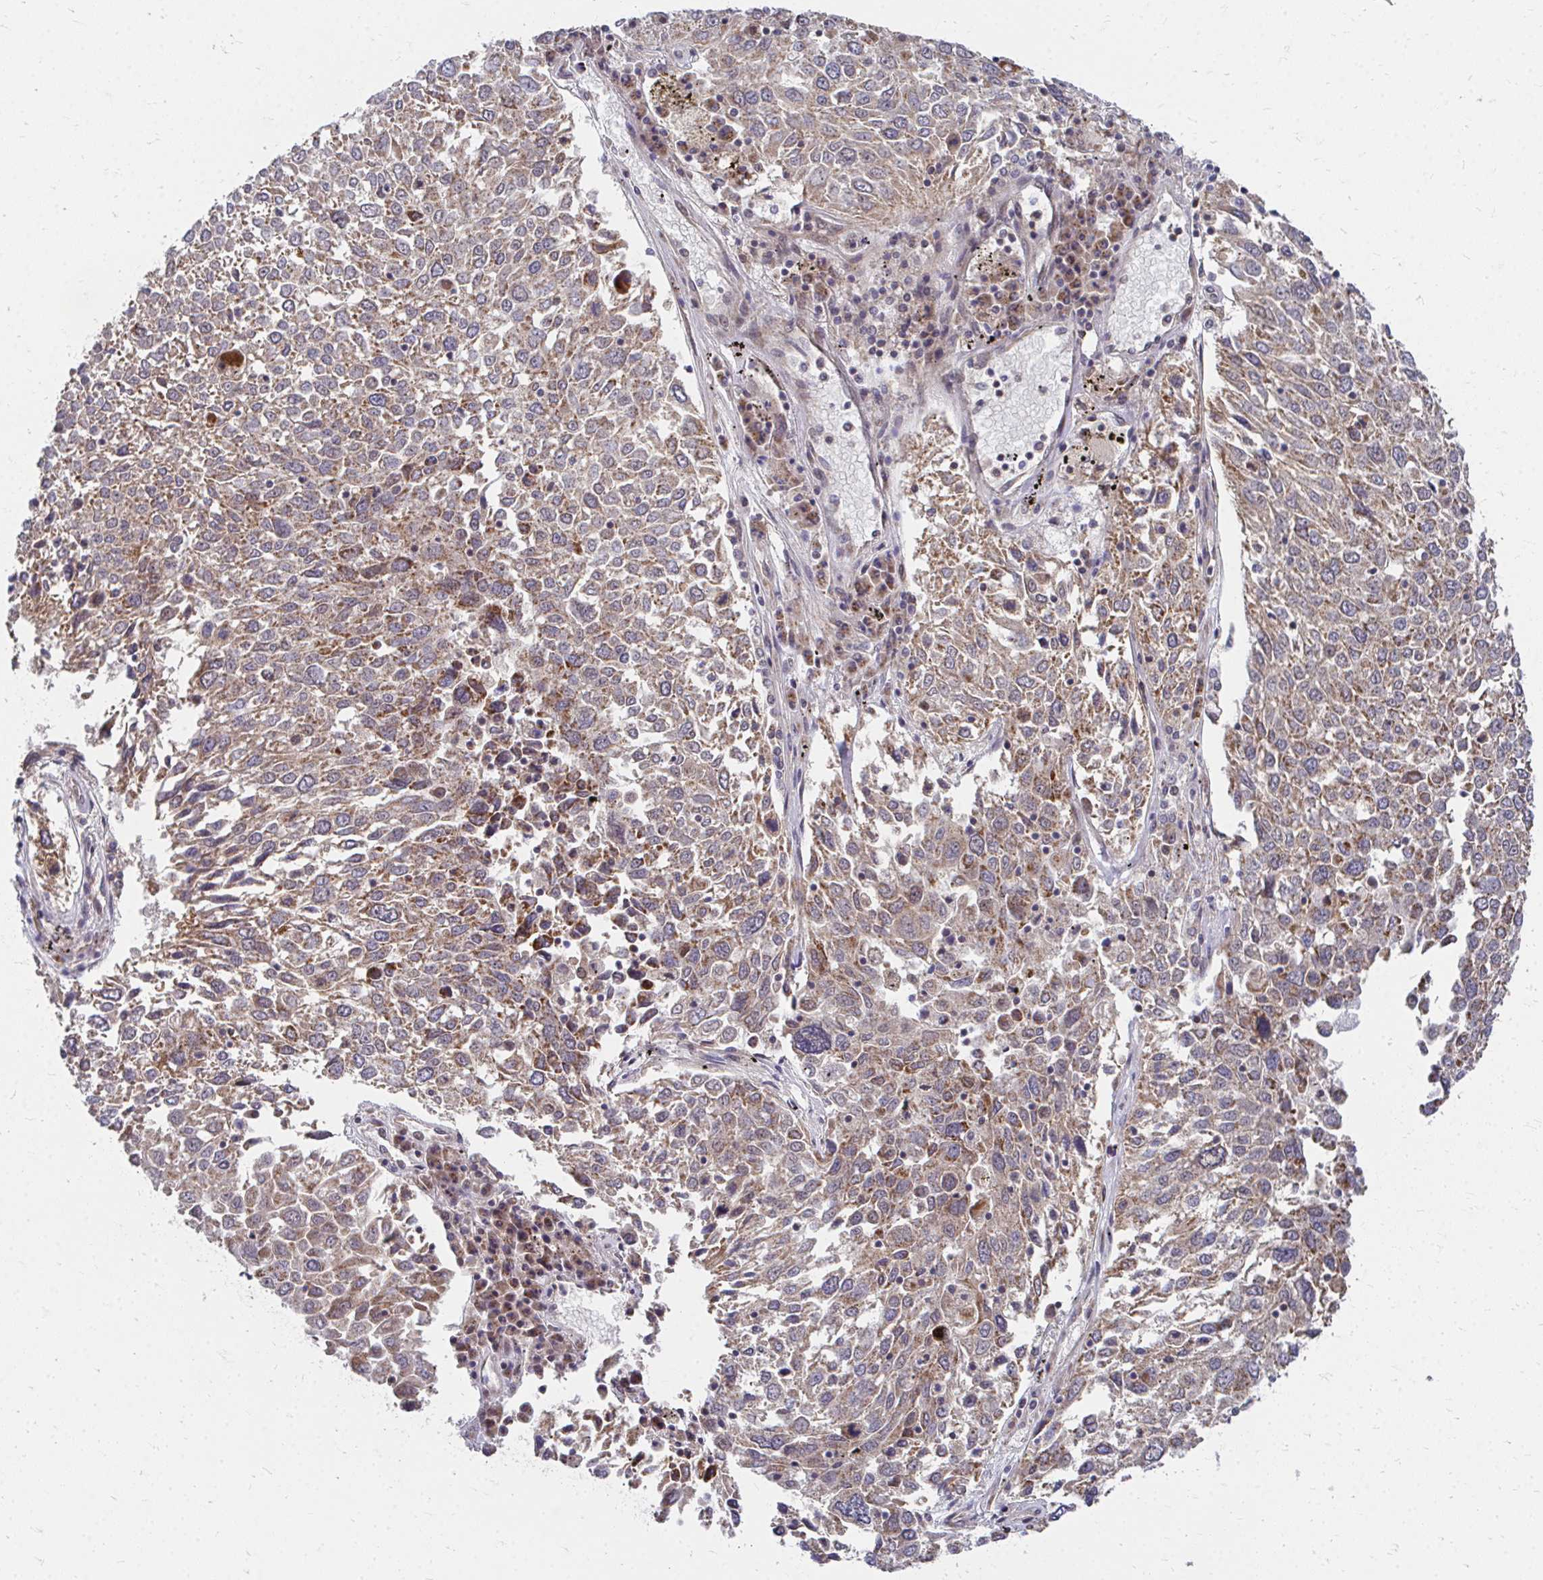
{"staining": {"intensity": "weak", "quantity": ">75%", "location": "cytoplasmic/membranous"}, "tissue": "lung cancer", "cell_type": "Tumor cells", "image_type": "cancer", "snomed": [{"axis": "morphology", "description": "Squamous cell carcinoma, NOS"}, {"axis": "topography", "description": "Lung"}], "caption": "IHC image of lung squamous cell carcinoma stained for a protein (brown), which exhibits low levels of weak cytoplasmic/membranous staining in about >75% of tumor cells.", "gene": "PEX3", "patient": {"sex": "male", "age": 65}}